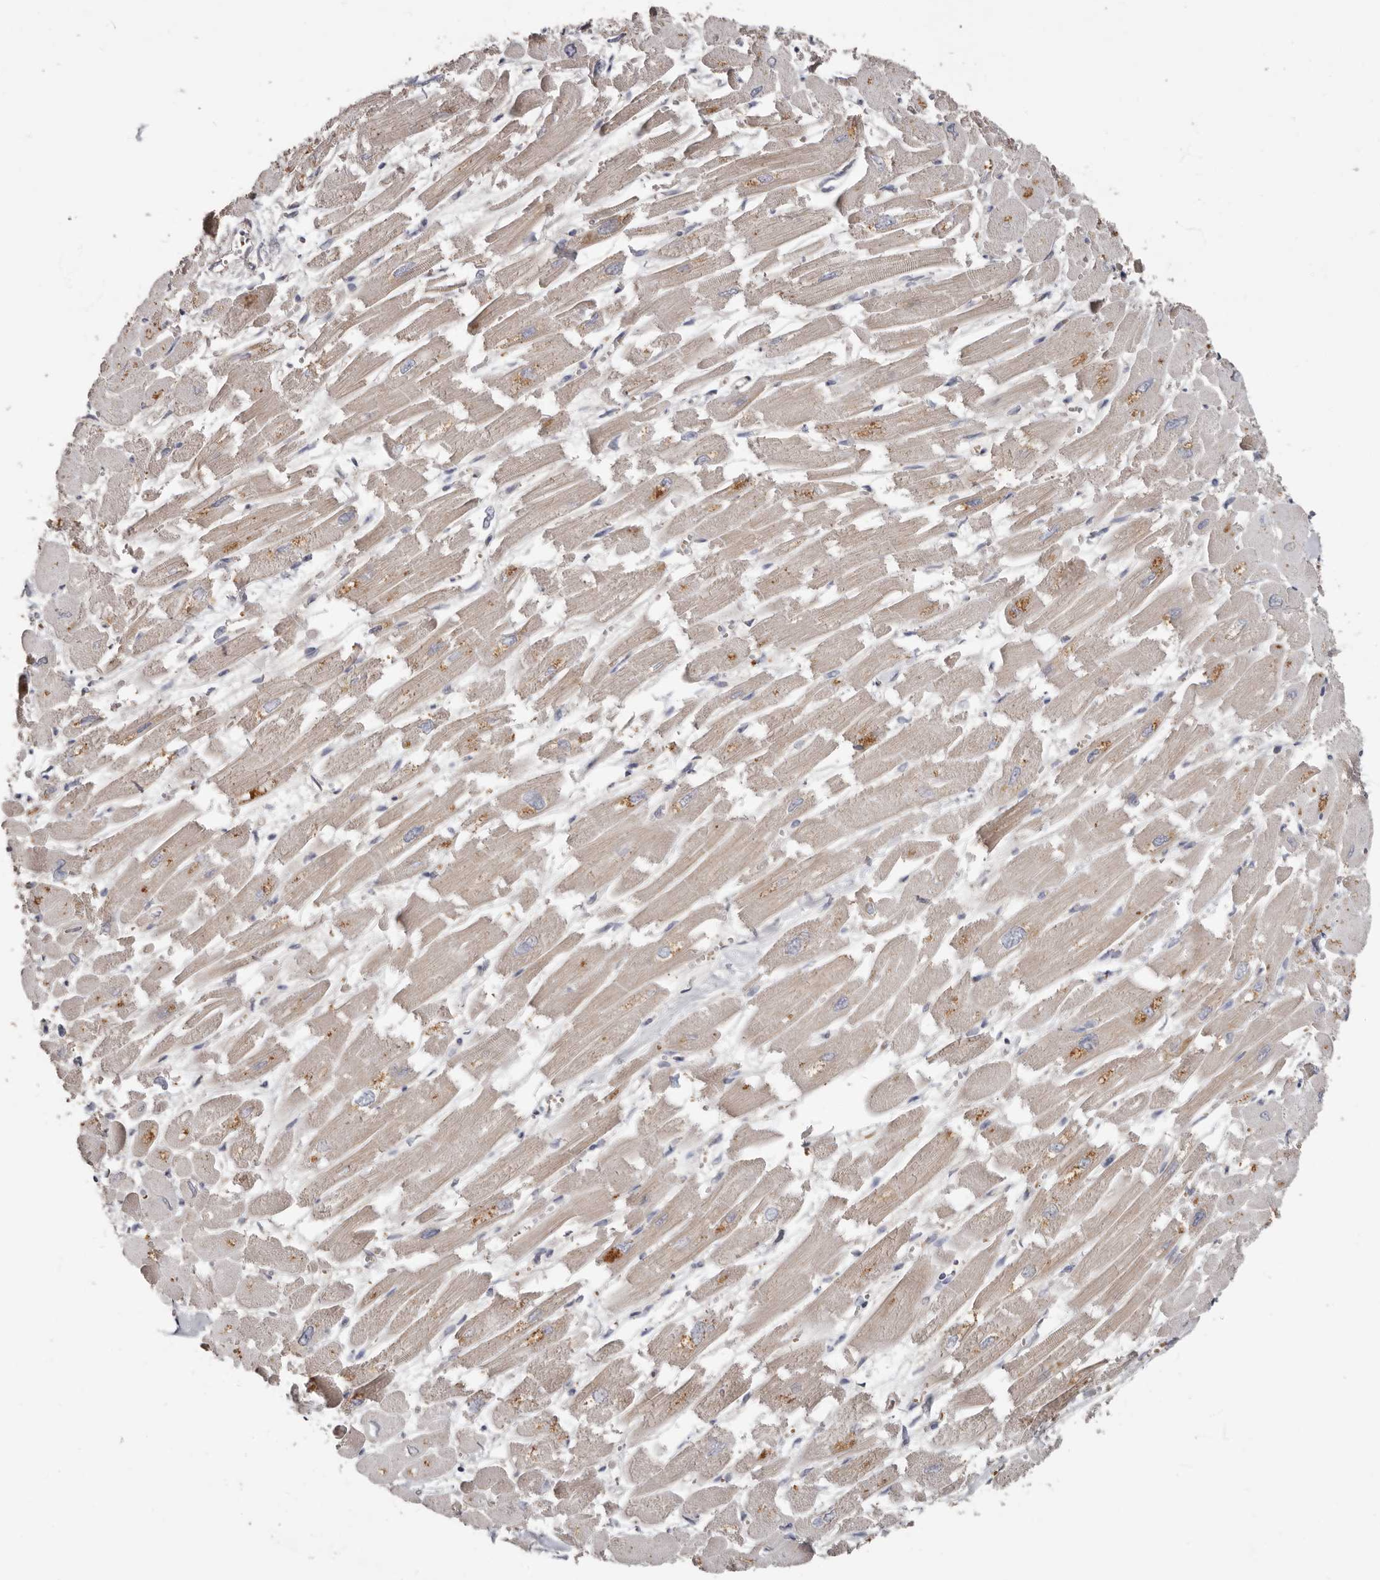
{"staining": {"intensity": "moderate", "quantity": "25%-75%", "location": "cytoplasmic/membranous"}, "tissue": "heart muscle", "cell_type": "Cardiomyocytes", "image_type": "normal", "snomed": [{"axis": "morphology", "description": "Normal tissue, NOS"}, {"axis": "topography", "description": "Heart"}], "caption": "IHC (DAB (3,3'-diaminobenzidine)) staining of normal heart muscle shows moderate cytoplasmic/membranous protein staining in approximately 25%-75% of cardiomyocytes.", "gene": "KIF26B", "patient": {"sex": "male", "age": 54}}